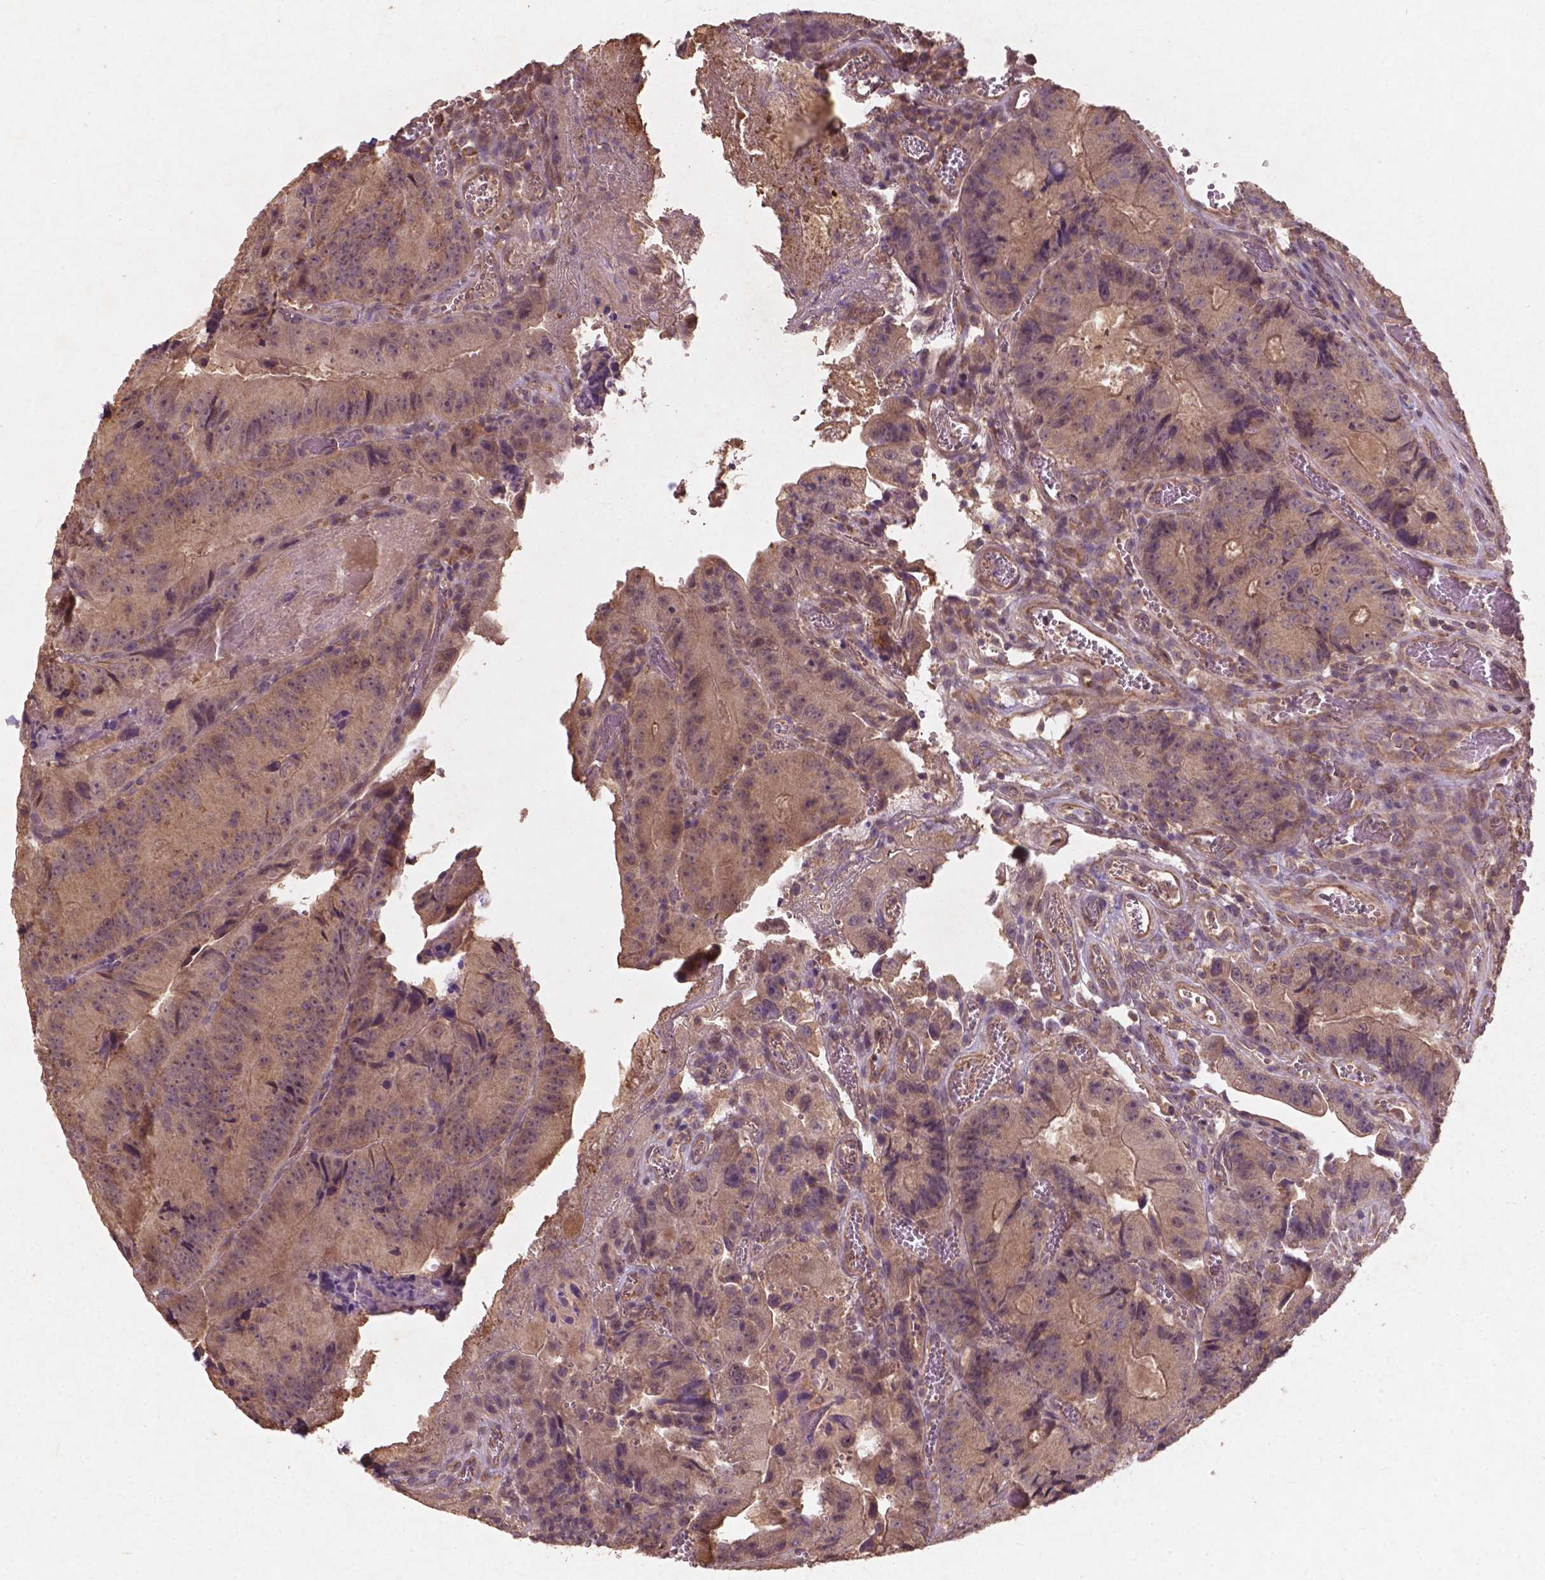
{"staining": {"intensity": "moderate", "quantity": ">75%", "location": "cytoplasmic/membranous"}, "tissue": "colorectal cancer", "cell_type": "Tumor cells", "image_type": "cancer", "snomed": [{"axis": "morphology", "description": "Adenocarcinoma, NOS"}, {"axis": "topography", "description": "Colon"}], "caption": "IHC micrograph of neoplastic tissue: colorectal adenocarcinoma stained using immunohistochemistry (IHC) demonstrates medium levels of moderate protein expression localized specifically in the cytoplasmic/membranous of tumor cells, appearing as a cytoplasmic/membranous brown color.", "gene": "ST6GALNAC5", "patient": {"sex": "female", "age": 86}}